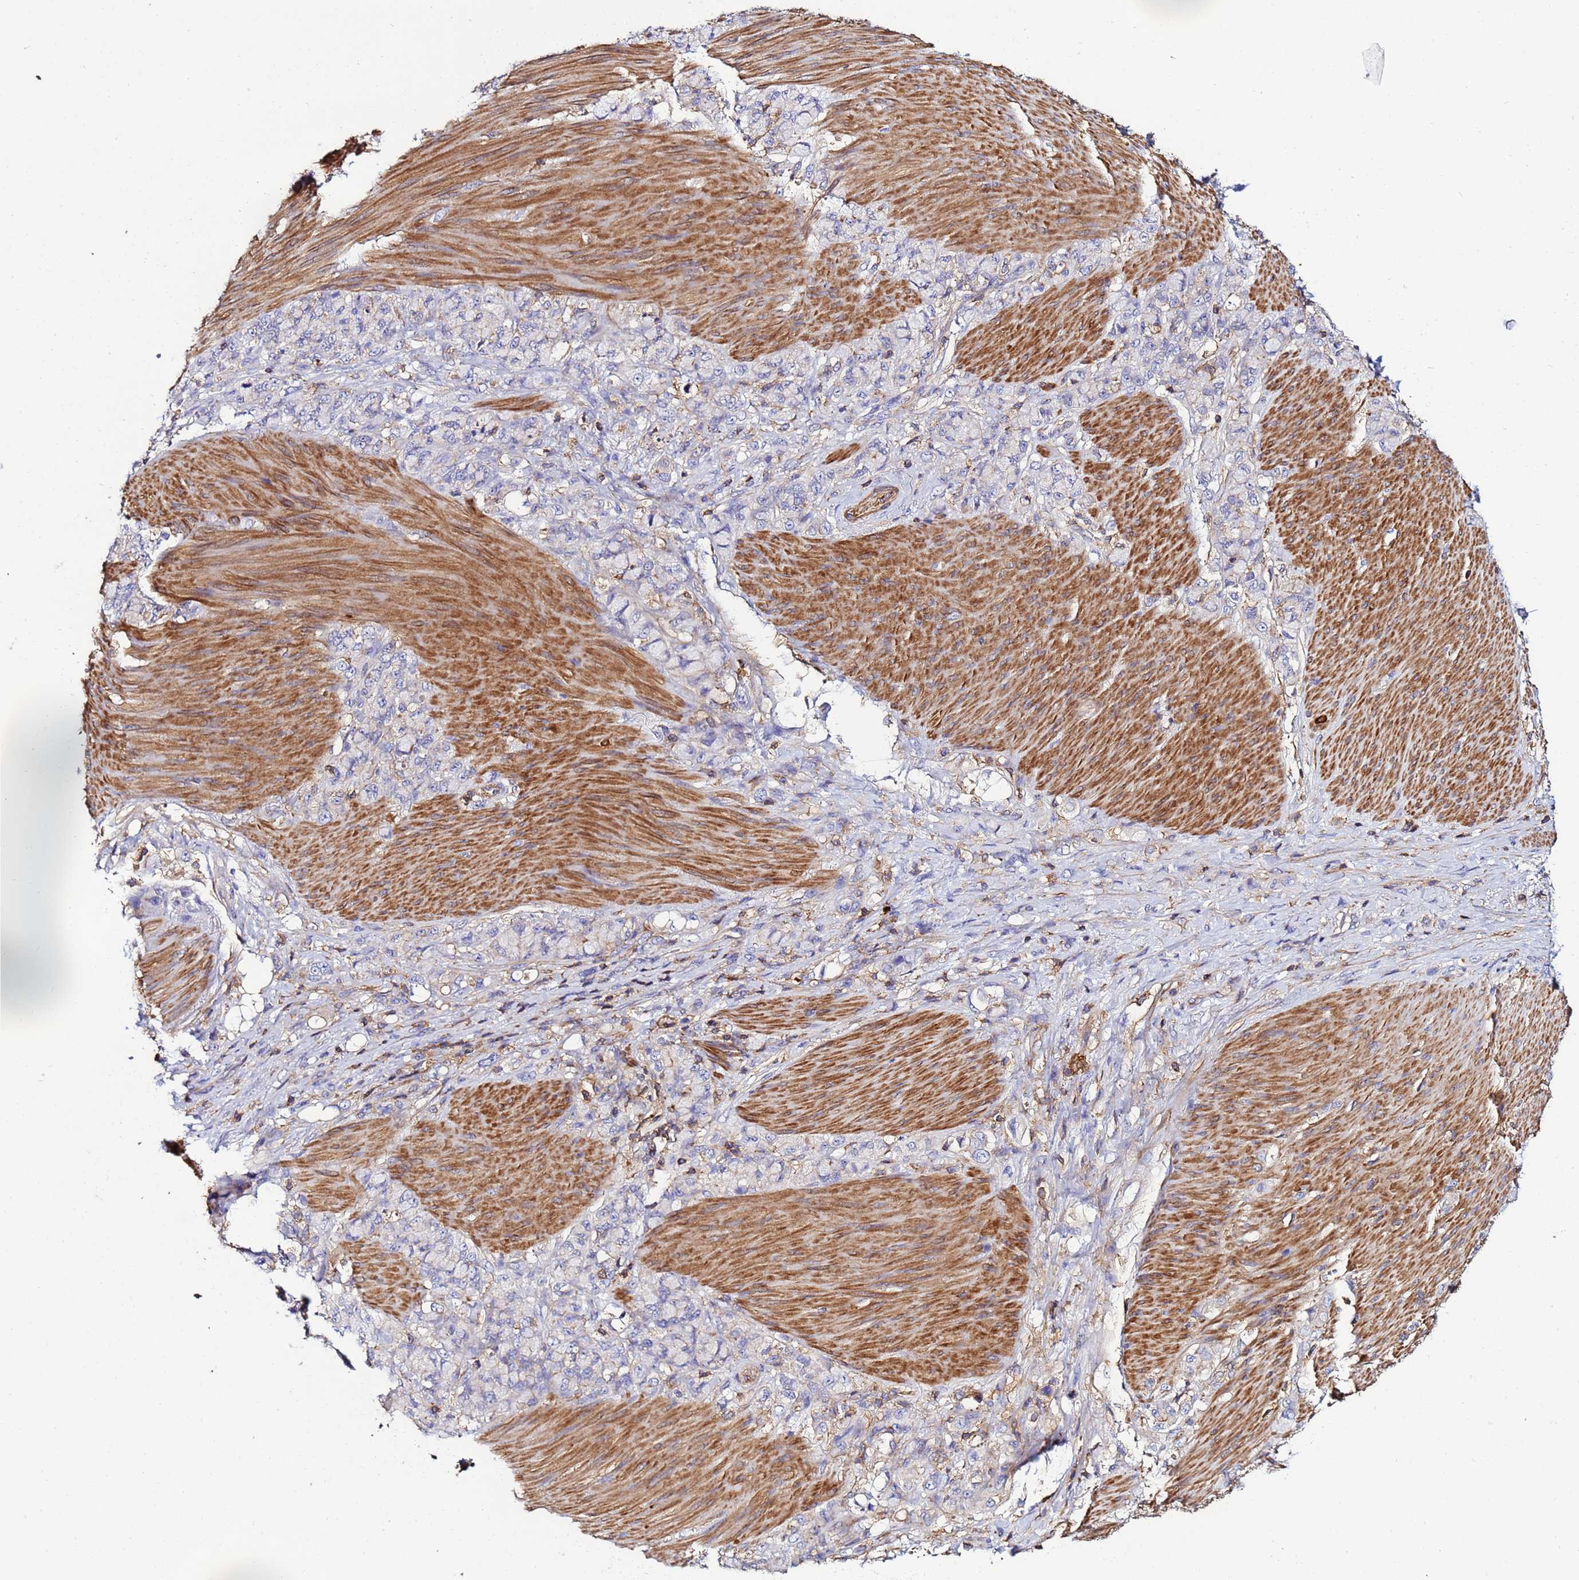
{"staining": {"intensity": "negative", "quantity": "none", "location": "none"}, "tissue": "stomach cancer", "cell_type": "Tumor cells", "image_type": "cancer", "snomed": [{"axis": "morphology", "description": "Normal tissue, NOS"}, {"axis": "morphology", "description": "Adenocarcinoma, NOS"}, {"axis": "topography", "description": "Stomach"}], "caption": "This is an IHC micrograph of human stomach adenocarcinoma. There is no staining in tumor cells.", "gene": "ACTB", "patient": {"sex": "female", "age": 79}}